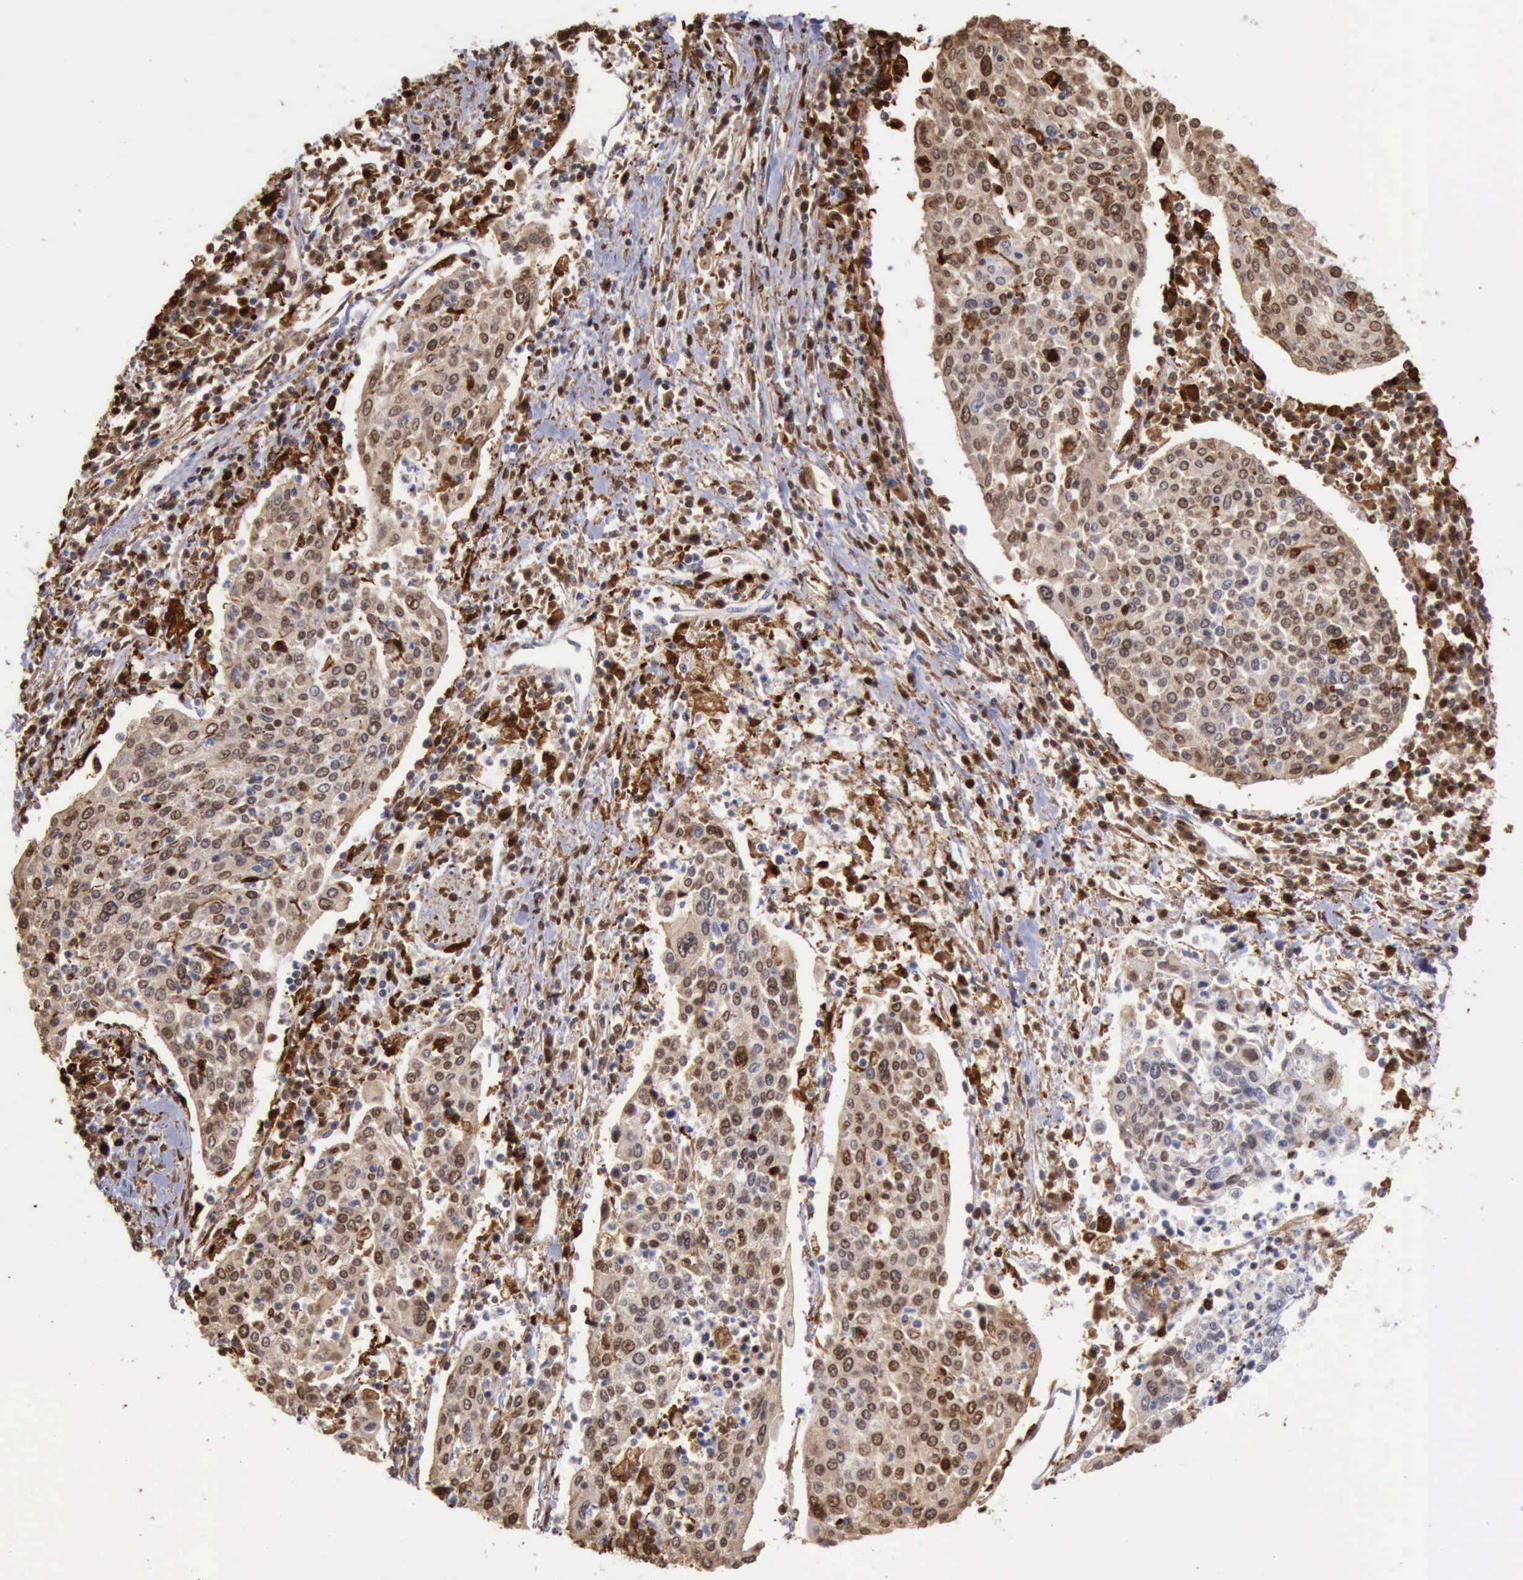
{"staining": {"intensity": "weak", "quantity": ">75%", "location": "nuclear"}, "tissue": "cervical cancer", "cell_type": "Tumor cells", "image_type": "cancer", "snomed": [{"axis": "morphology", "description": "Squamous cell carcinoma, NOS"}, {"axis": "topography", "description": "Cervix"}], "caption": "Cervical squamous cell carcinoma stained with IHC displays weak nuclear staining in approximately >75% of tumor cells. (DAB IHC, brown staining for protein, blue staining for nuclei).", "gene": "STAT1", "patient": {"sex": "female", "age": 40}}